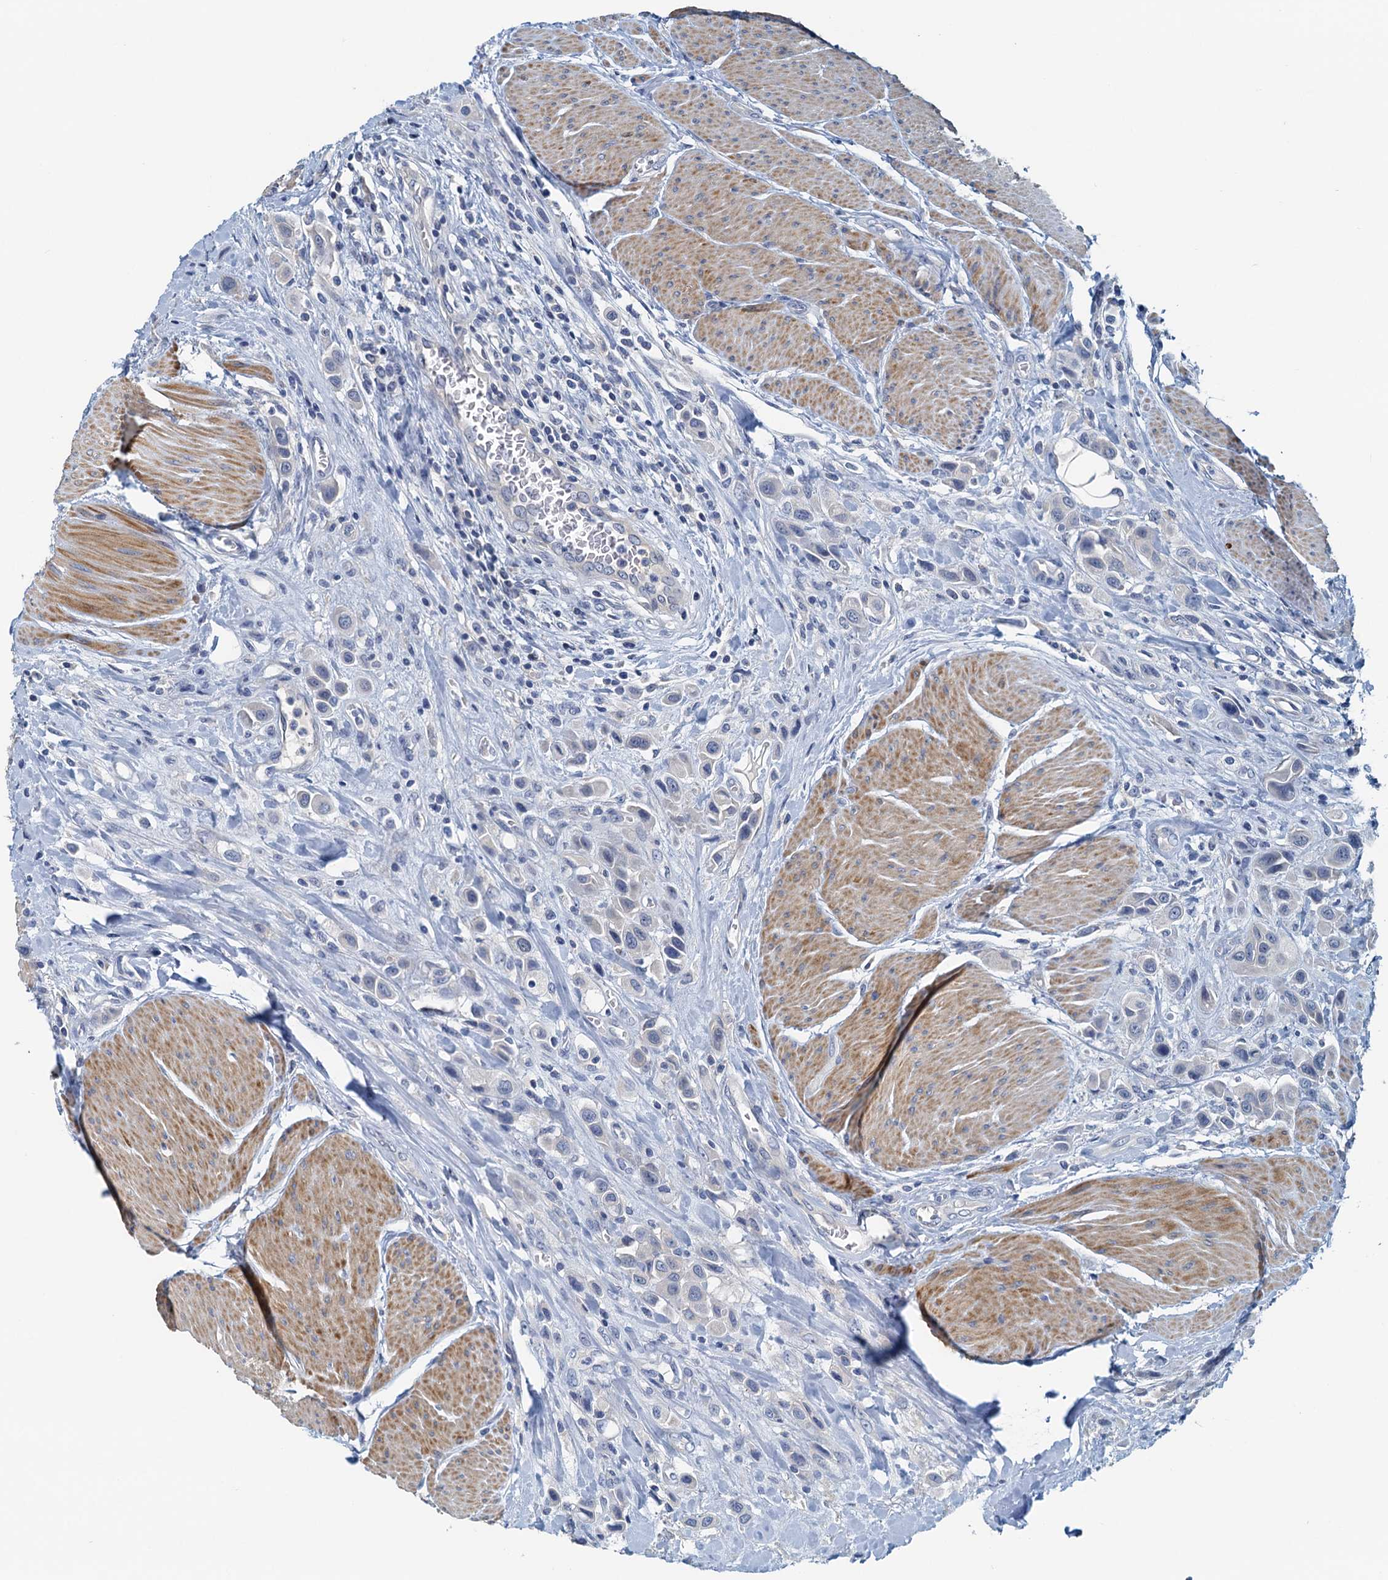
{"staining": {"intensity": "negative", "quantity": "none", "location": "none"}, "tissue": "urothelial cancer", "cell_type": "Tumor cells", "image_type": "cancer", "snomed": [{"axis": "morphology", "description": "Urothelial carcinoma, High grade"}, {"axis": "topography", "description": "Urinary bladder"}], "caption": "Urothelial cancer was stained to show a protein in brown. There is no significant expression in tumor cells. (Immunohistochemistry, brightfield microscopy, high magnification).", "gene": "DTD1", "patient": {"sex": "male", "age": 50}}